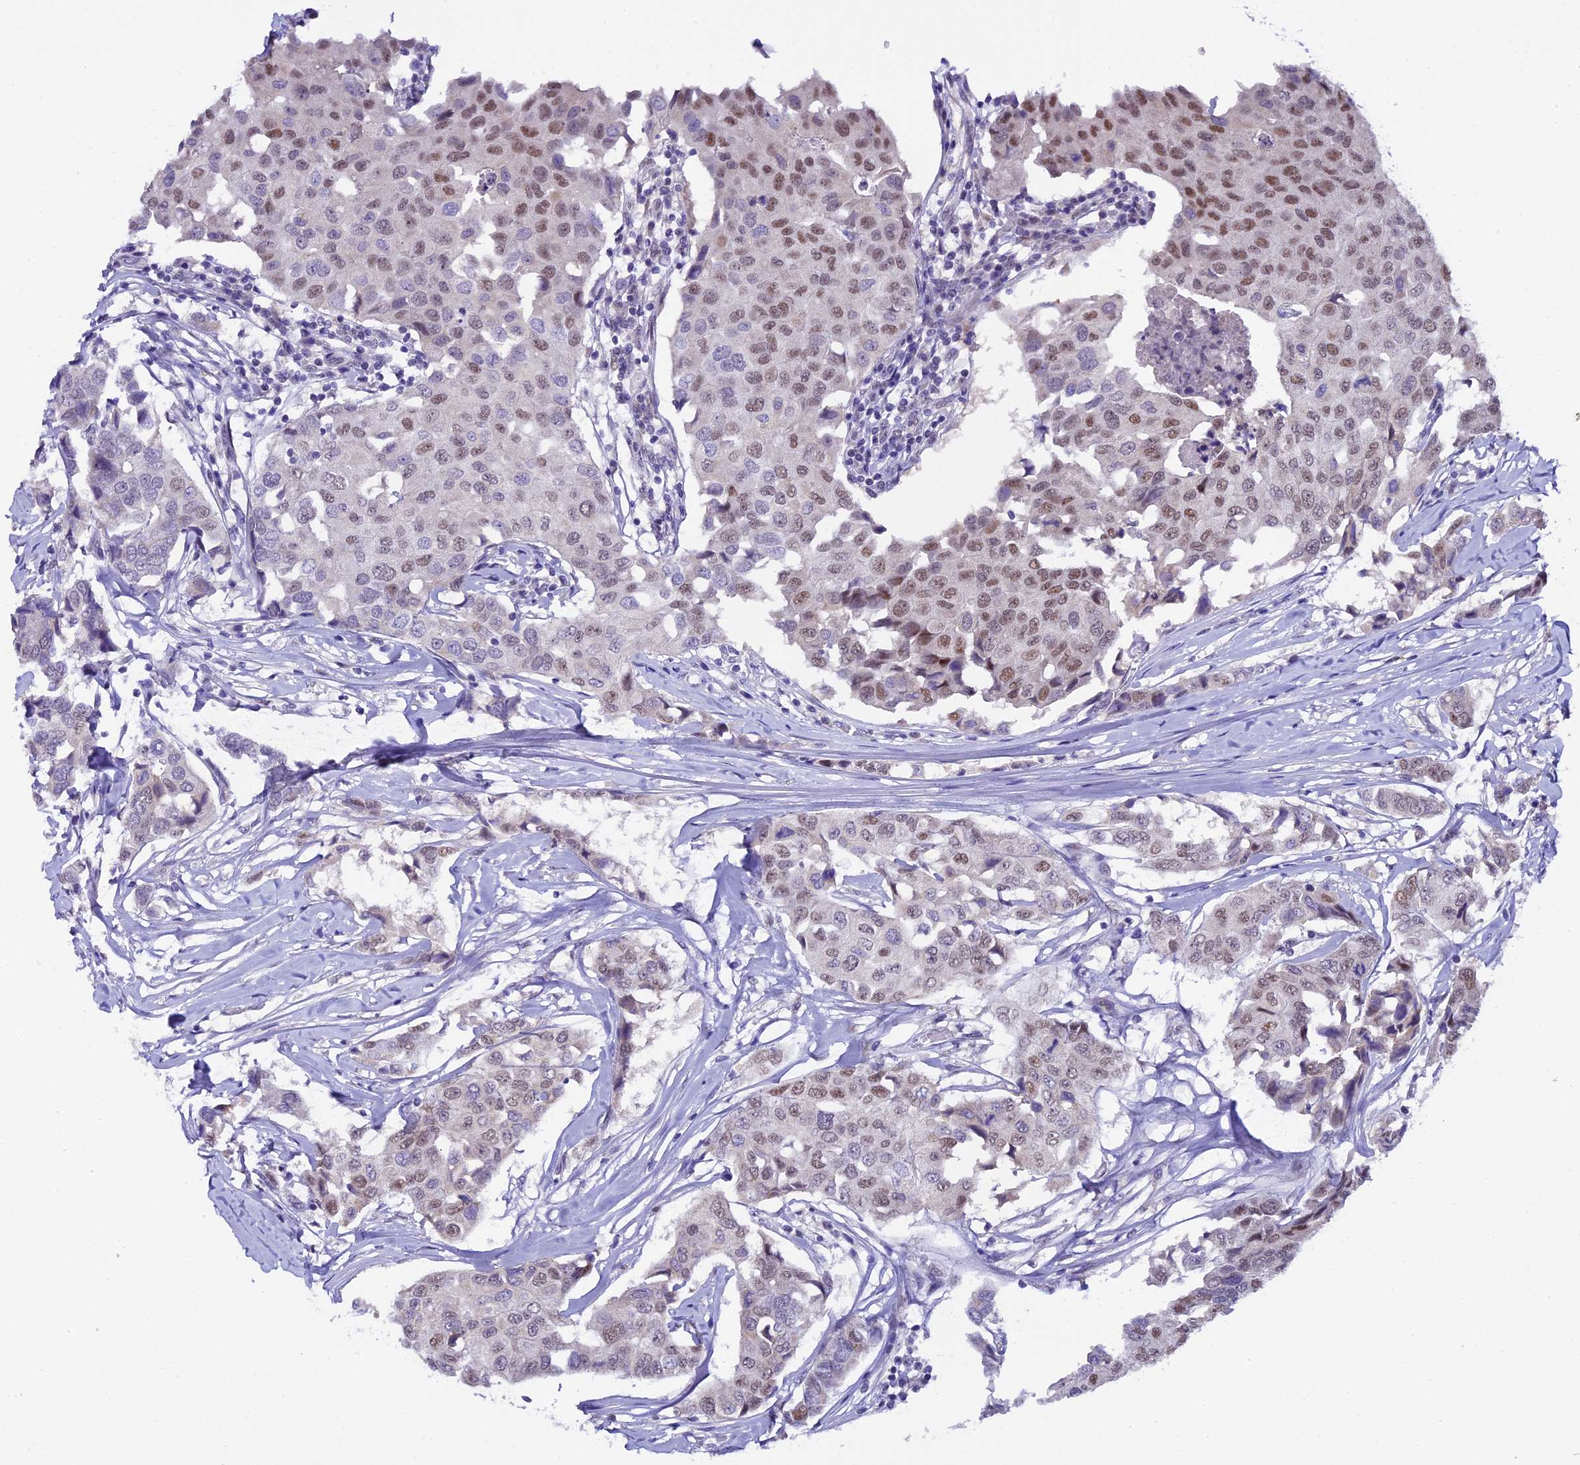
{"staining": {"intensity": "moderate", "quantity": "25%-75%", "location": "nuclear"}, "tissue": "breast cancer", "cell_type": "Tumor cells", "image_type": "cancer", "snomed": [{"axis": "morphology", "description": "Duct carcinoma"}, {"axis": "topography", "description": "Breast"}], "caption": "Protein analysis of breast cancer tissue displays moderate nuclear positivity in about 25%-75% of tumor cells.", "gene": "OSGEP", "patient": {"sex": "female", "age": 80}}